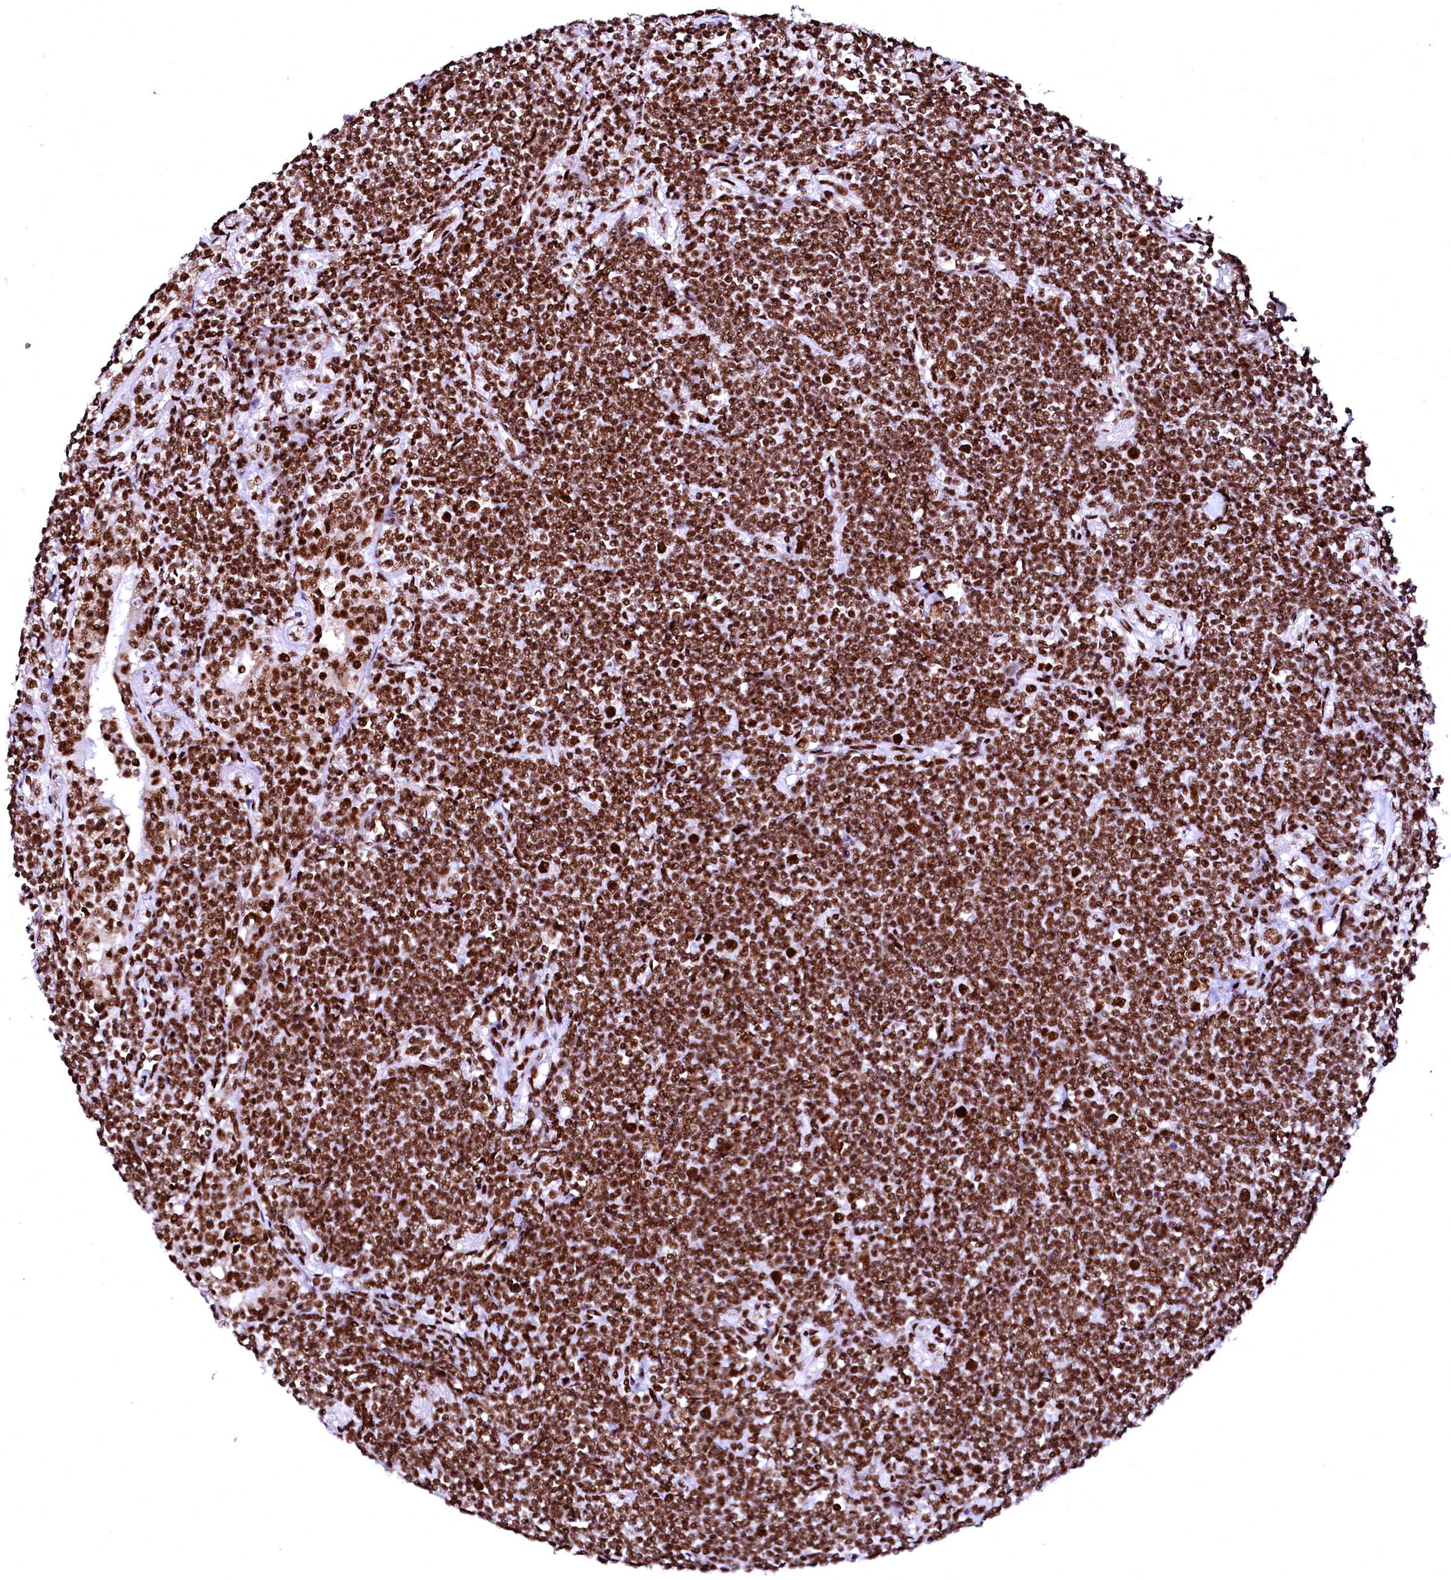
{"staining": {"intensity": "strong", "quantity": ">75%", "location": "nuclear"}, "tissue": "lymphoma", "cell_type": "Tumor cells", "image_type": "cancer", "snomed": [{"axis": "morphology", "description": "Malignant lymphoma, non-Hodgkin's type, Low grade"}, {"axis": "topography", "description": "Lung"}], "caption": "Low-grade malignant lymphoma, non-Hodgkin's type stained for a protein demonstrates strong nuclear positivity in tumor cells.", "gene": "CPSF6", "patient": {"sex": "female", "age": 71}}